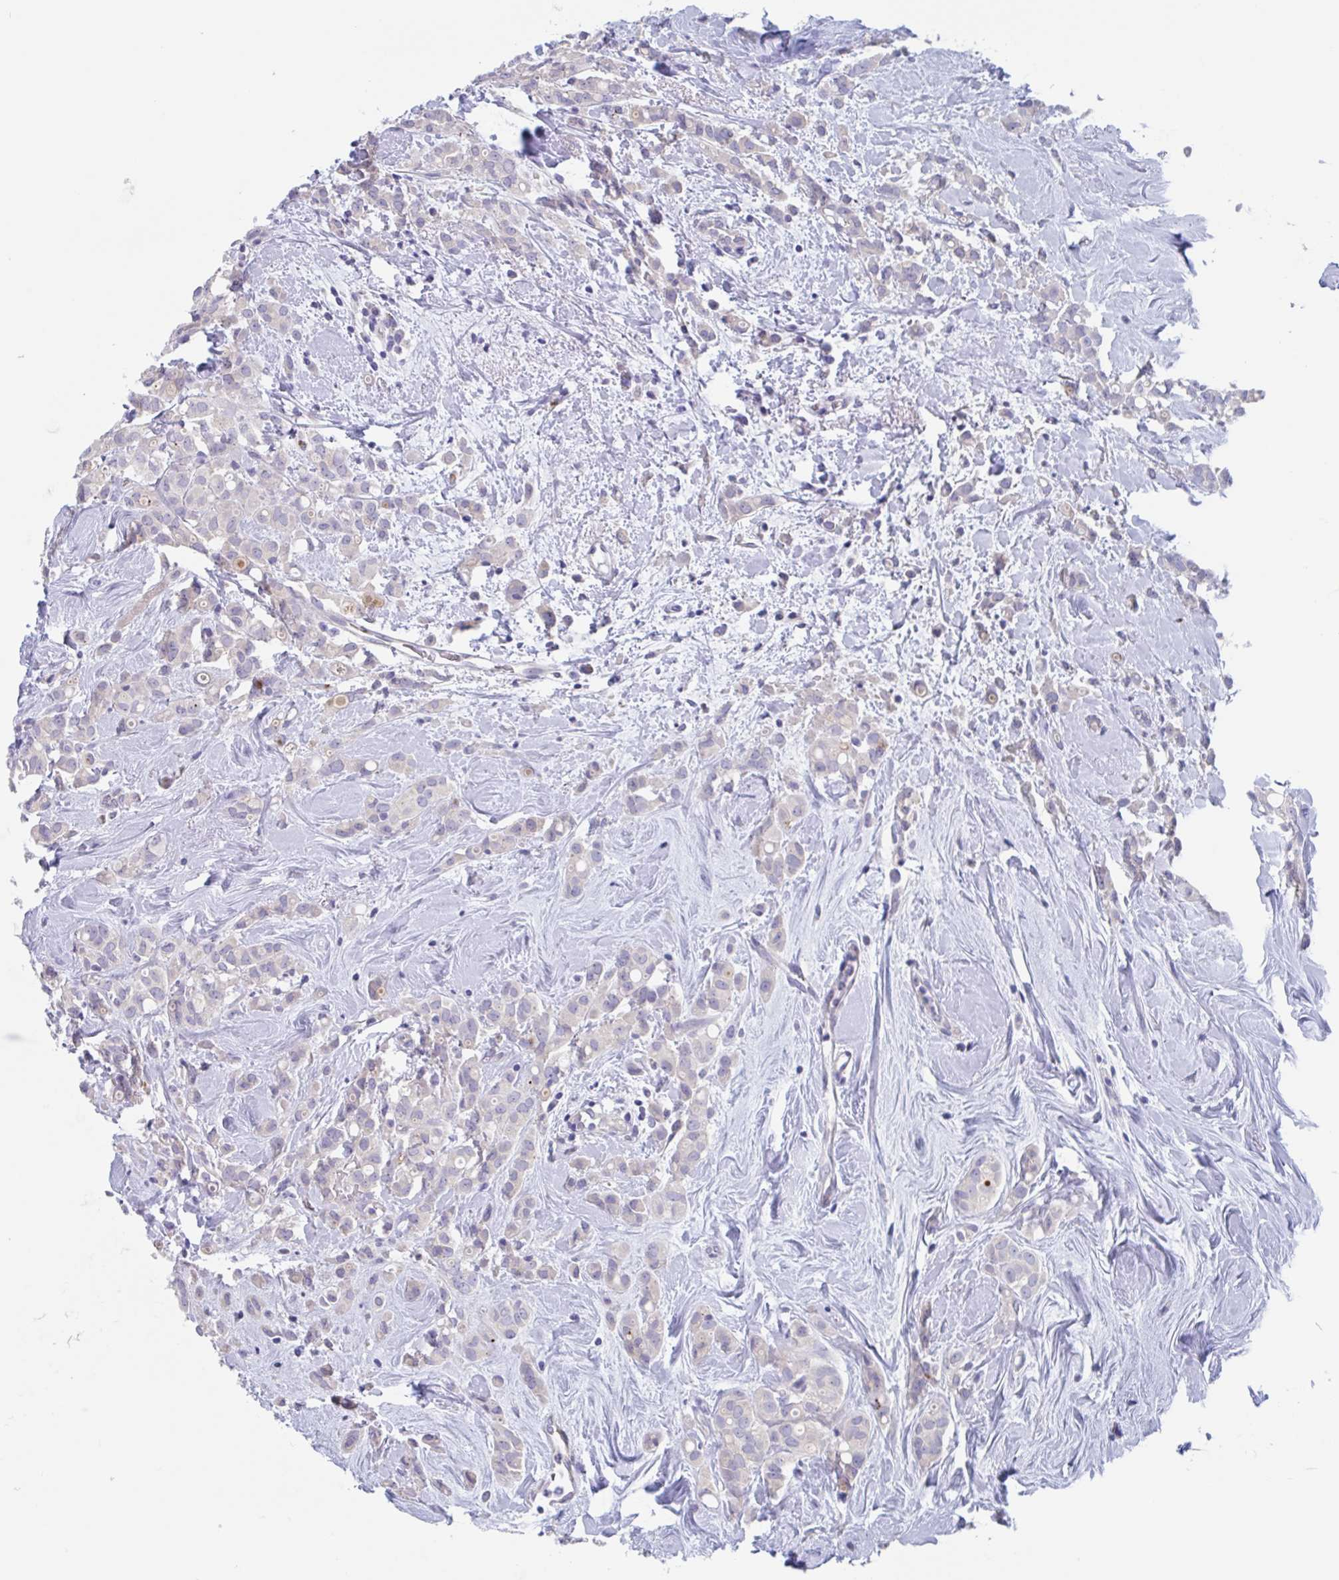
{"staining": {"intensity": "negative", "quantity": "none", "location": "none"}, "tissue": "breast cancer", "cell_type": "Tumor cells", "image_type": "cancer", "snomed": [{"axis": "morphology", "description": "Lobular carcinoma"}, {"axis": "topography", "description": "Breast"}], "caption": "IHC image of neoplastic tissue: human breast lobular carcinoma stained with DAB (3,3'-diaminobenzidine) shows no significant protein expression in tumor cells.", "gene": "CHMP5", "patient": {"sex": "female", "age": 68}}